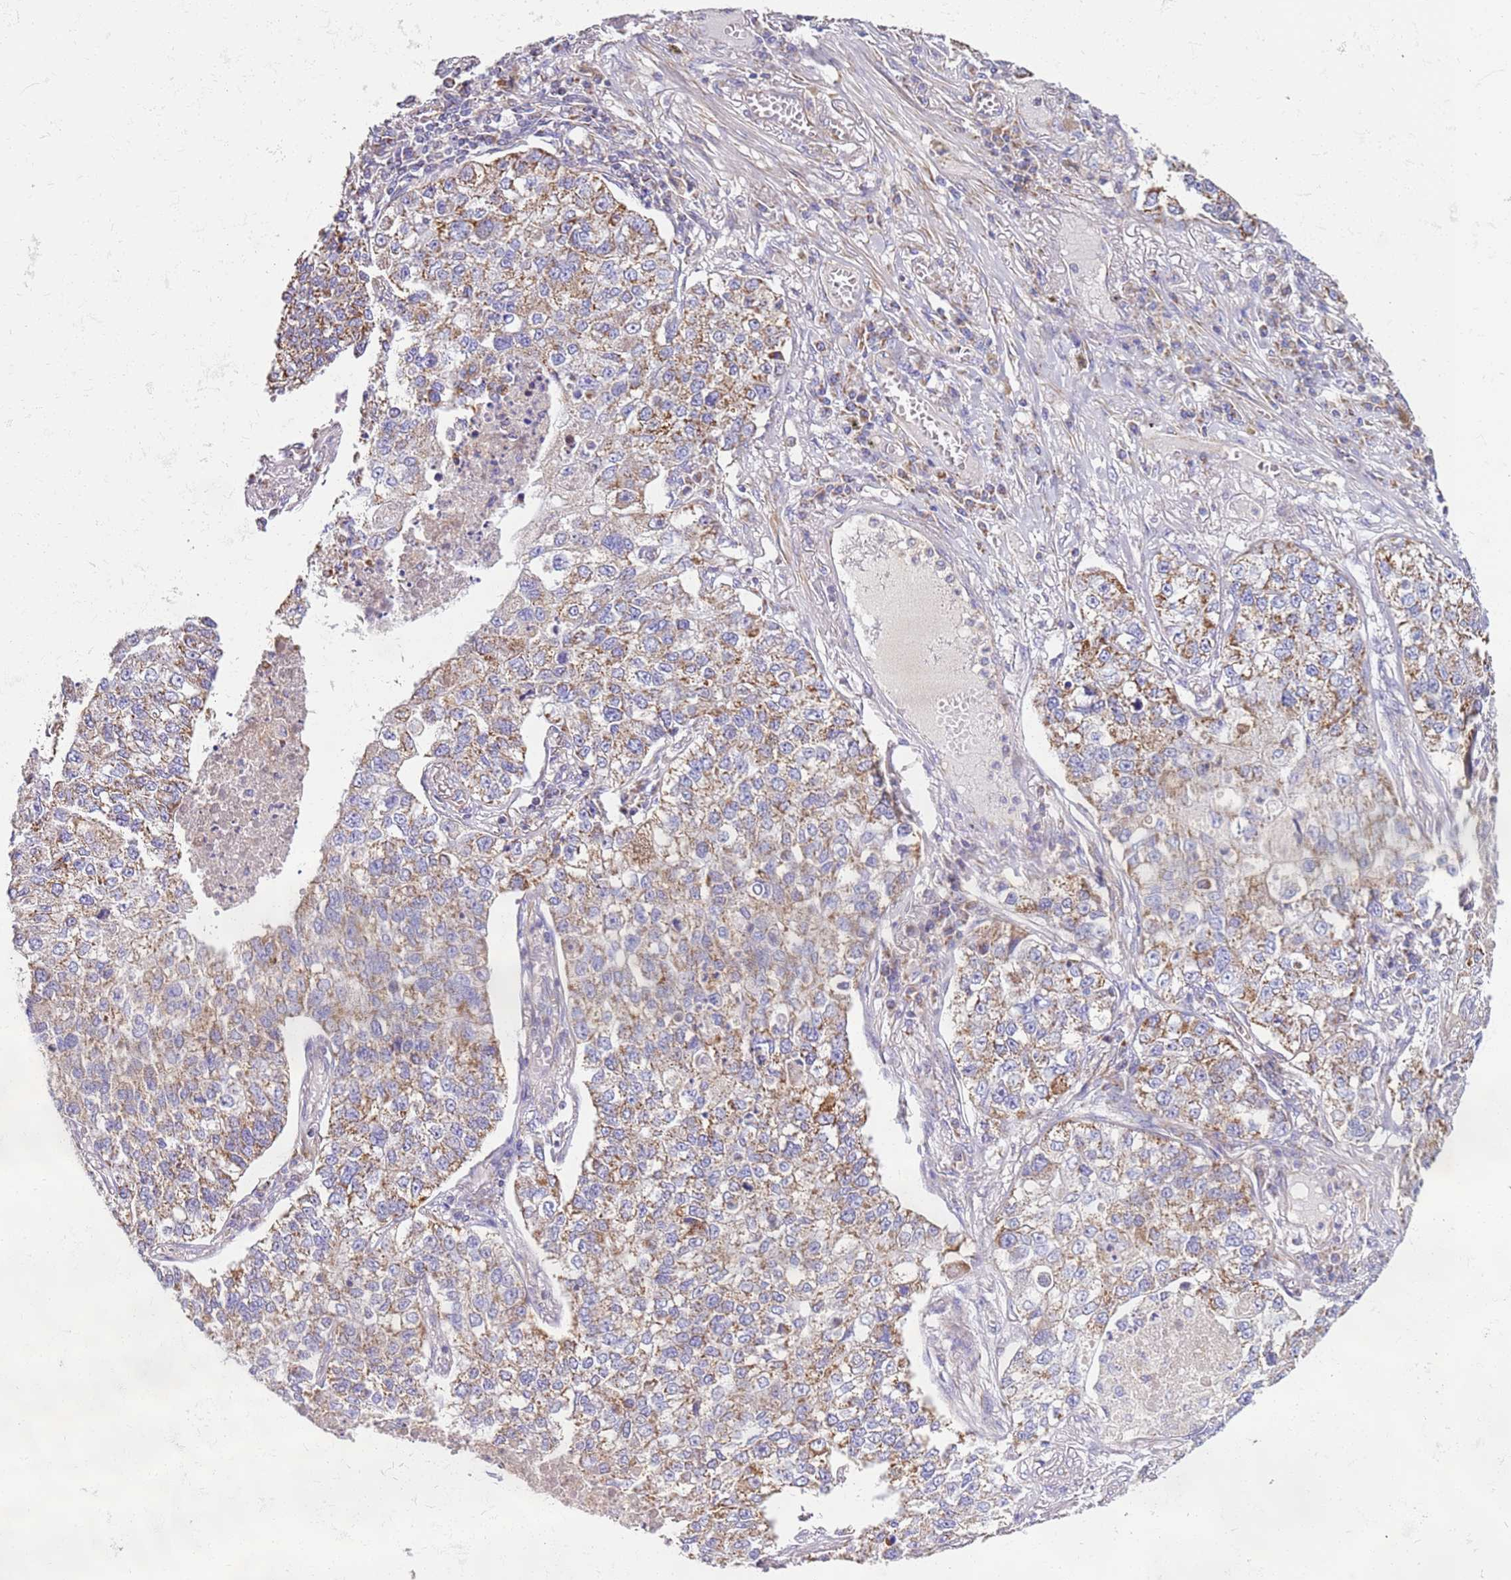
{"staining": {"intensity": "moderate", "quantity": "25%-75%", "location": "cytoplasmic/membranous"}, "tissue": "lung cancer", "cell_type": "Tumor cells", "image_type": "cancer", "snomed": [{"axis": "morphology", "description": "Adenocarcinoma, NOS"}, {"axis": "topography", "description": "Lung"}], "caption": "This micrograph reveals IHC staining of human lung adenocarcinoma, with medium moderate cytoplasmic/membranous staining in approximately 25%-75% of tumor cells.", "gene": "MRPL20", "patient": {"sex": "male", "age": 49}}